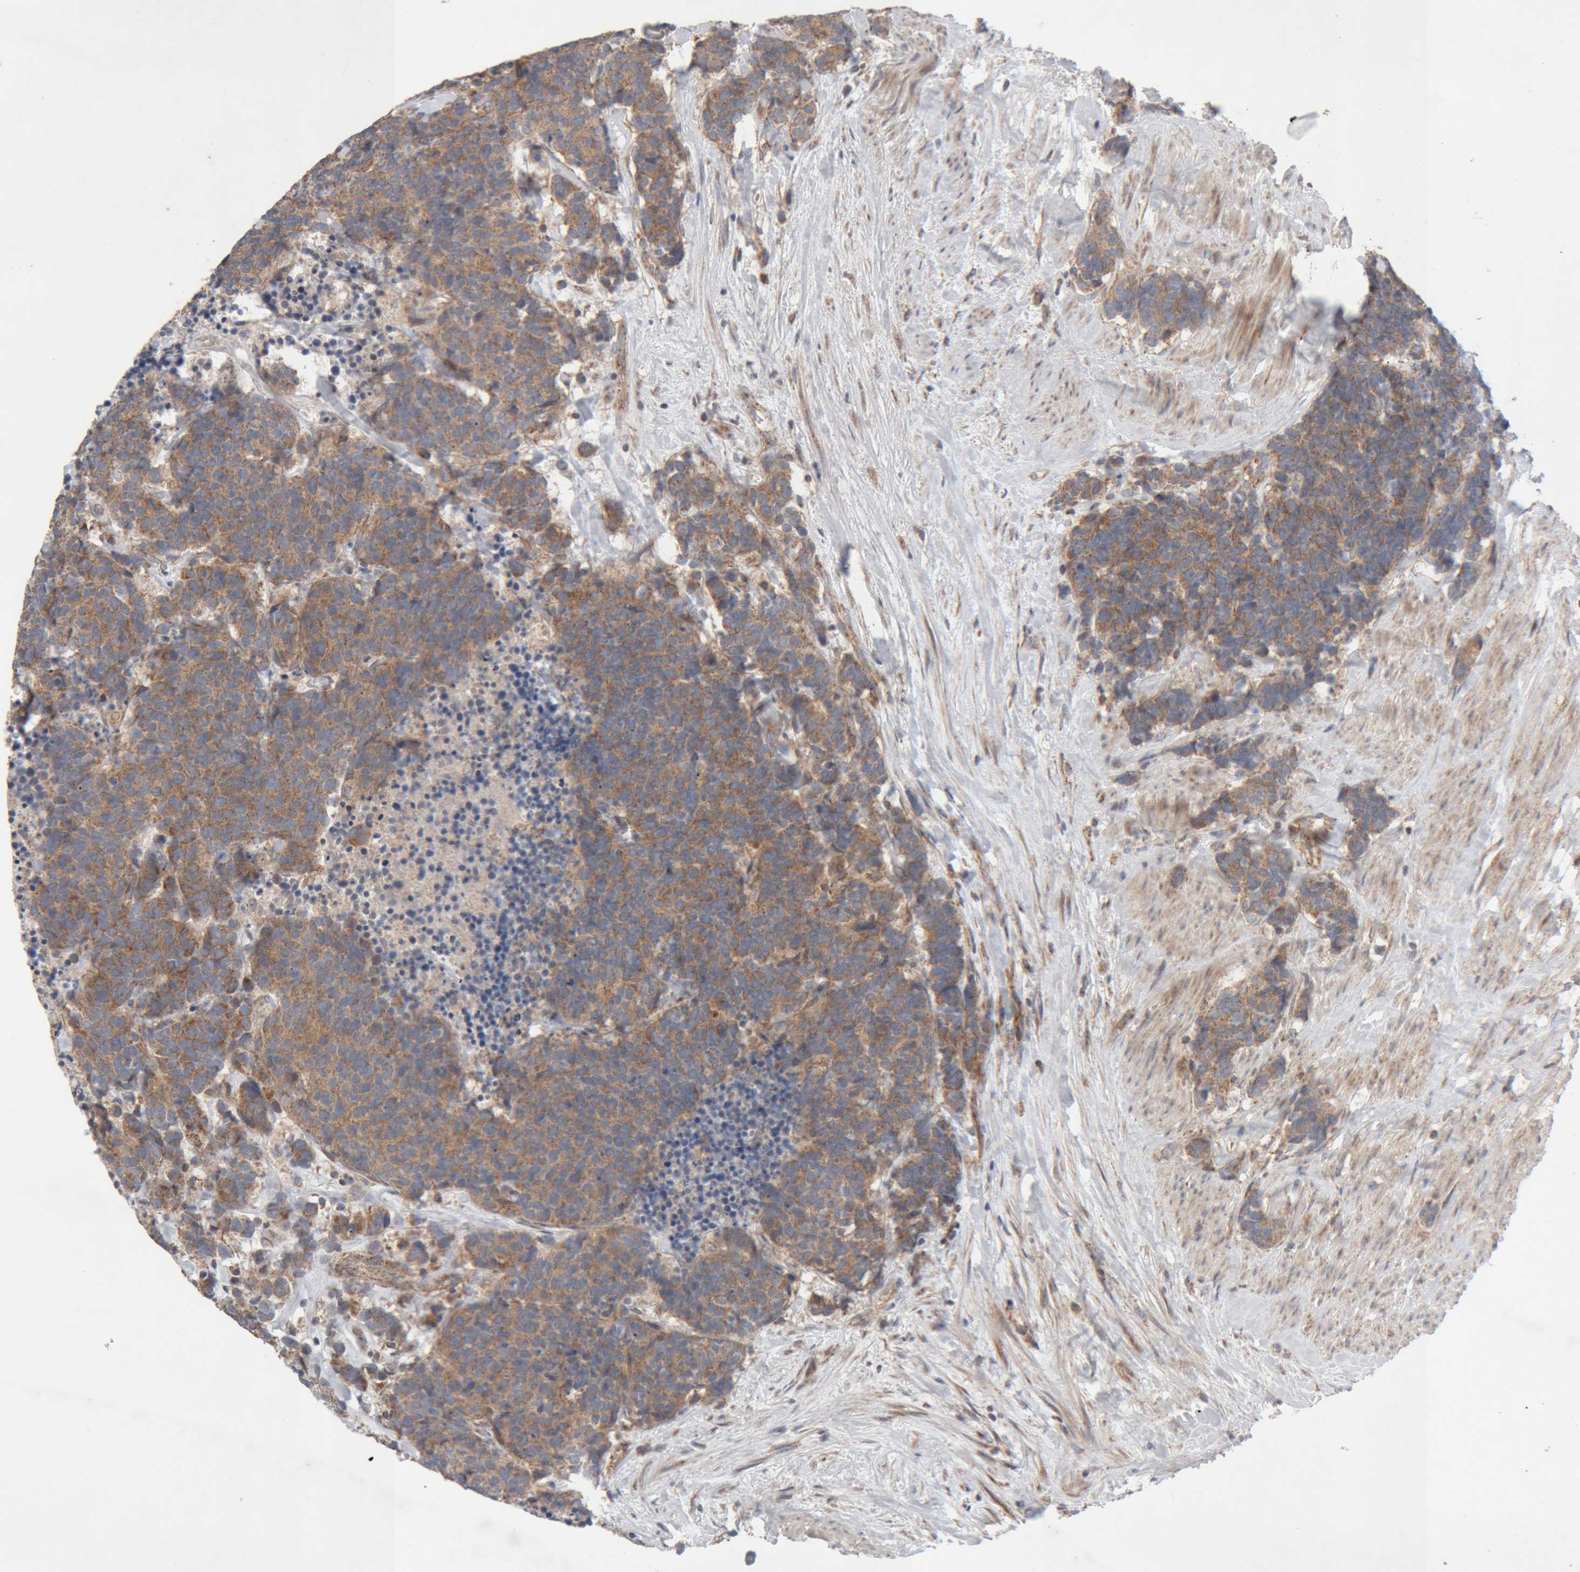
{"staining": {"intensity": "moderate", "quantity": ">75%", "location": "cytoplasmic/membranous"}, "tissue": "carcinoid", "cell_type": "Tumor cells", "image_type": "cancer", "snomed": [{"axis": "morphology", "description": "Carcinoma, NOS"}, {"axis": "morphology", "description": "Carcinoid, malignant, NOS"}, {"axis": "topography", "description": "Urinary bladder"}], "caption": "The photomicrograph reveals staining of carcinoma, revealing moderate cytoplasmic/membranous protein positivity (brown color) within tumor cells. The staining was performed using DAB to visualize the protein expression in brown, while the nuclei were stained in blue with hematoxylin (Magnification: 20x).", "gene": "KIF21B", "patient": {"sex": "male", "age": 57}}